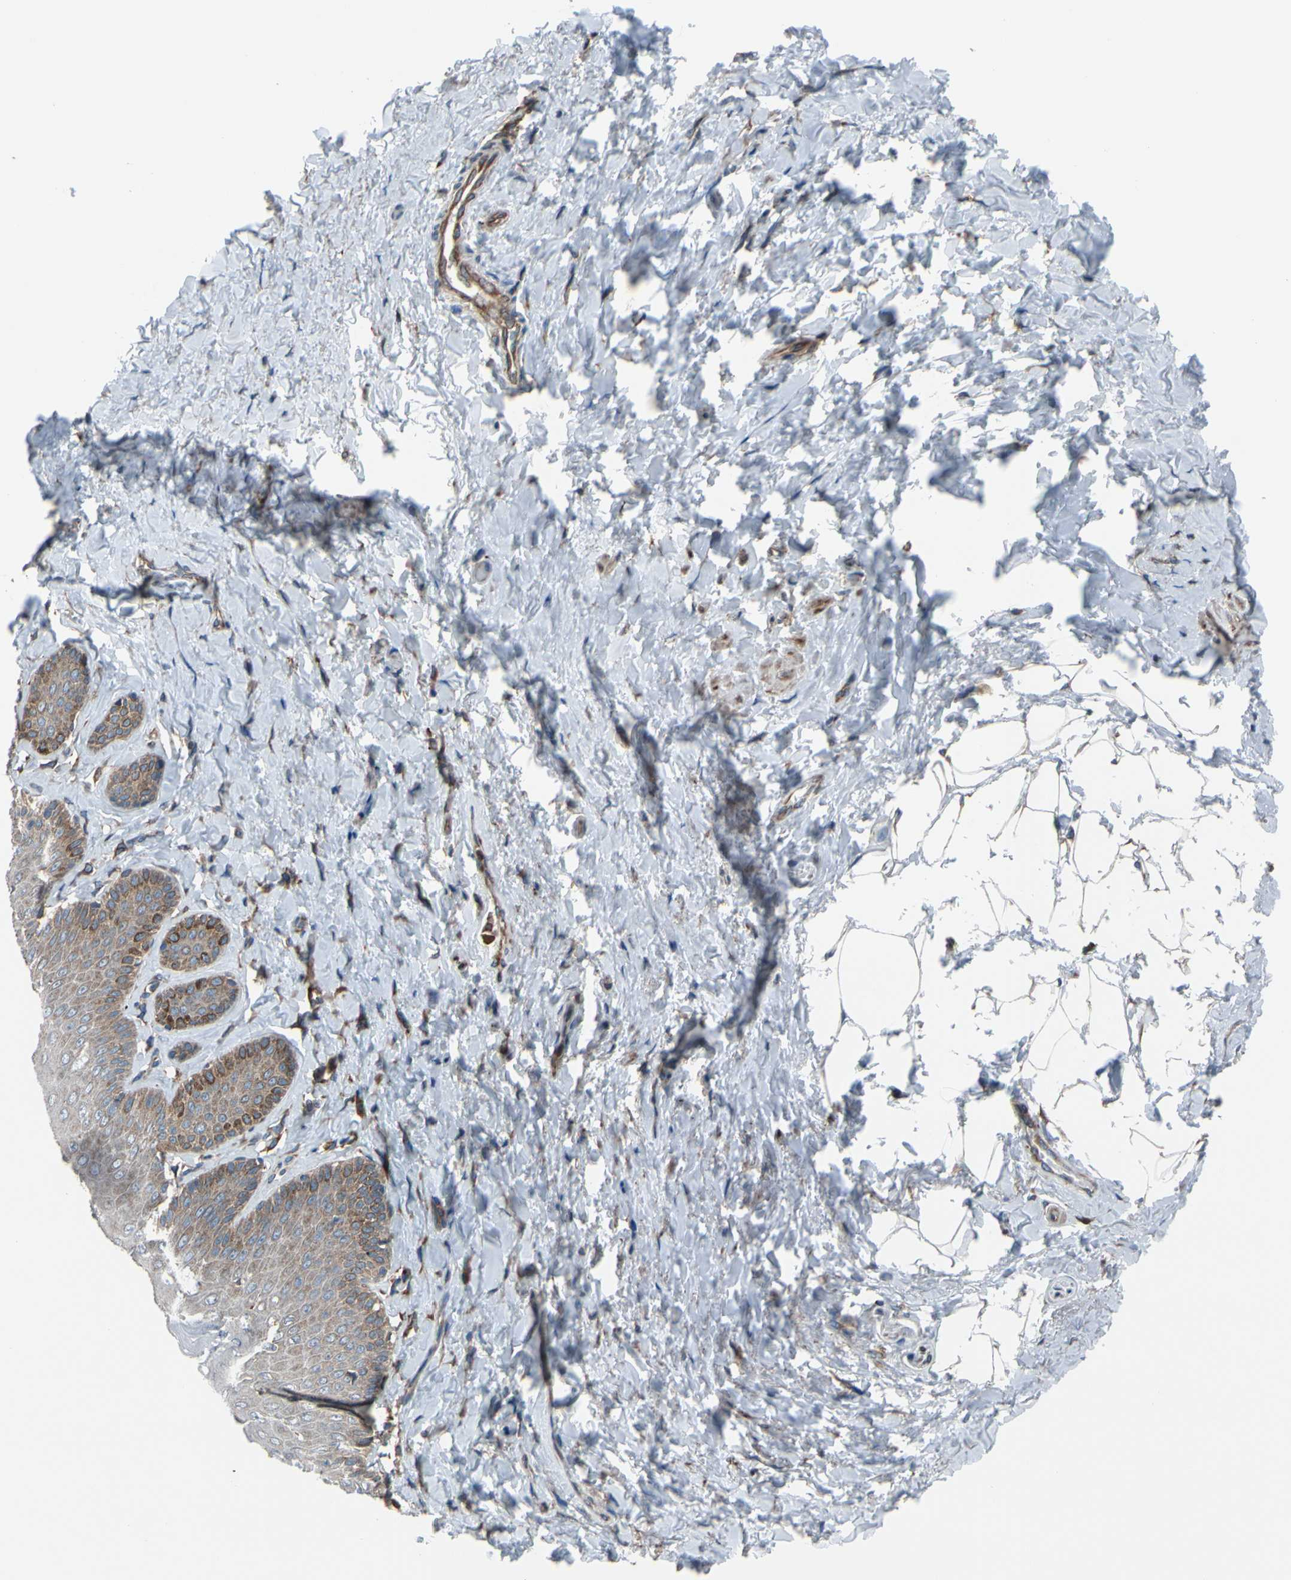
{"staining": {"intensity": "moderate", "quantity": "25%-75%", "location": "cytoplasmic/membranous"}, "tissue": "skin", "cell_type": "Epidermal cells", "image_type": "normal", "snomed": [{"axis": "morphology", "description": "Normal tissue, NOS"}, {"axis": "topography", "description": "Anal"}], "caption": "Immunohistochemical staining of unremarkable human skin reveals medium levels of moderate cytoplasmic/membranous expression in about 25%-75% of epidermal cells. (DAB (3,3'-diaminobenzidine) IHC, brown staining for protein, blue staining for nuclei).", "gene": "CLCC1", "patient": {"sex": "male", "age": 69}}